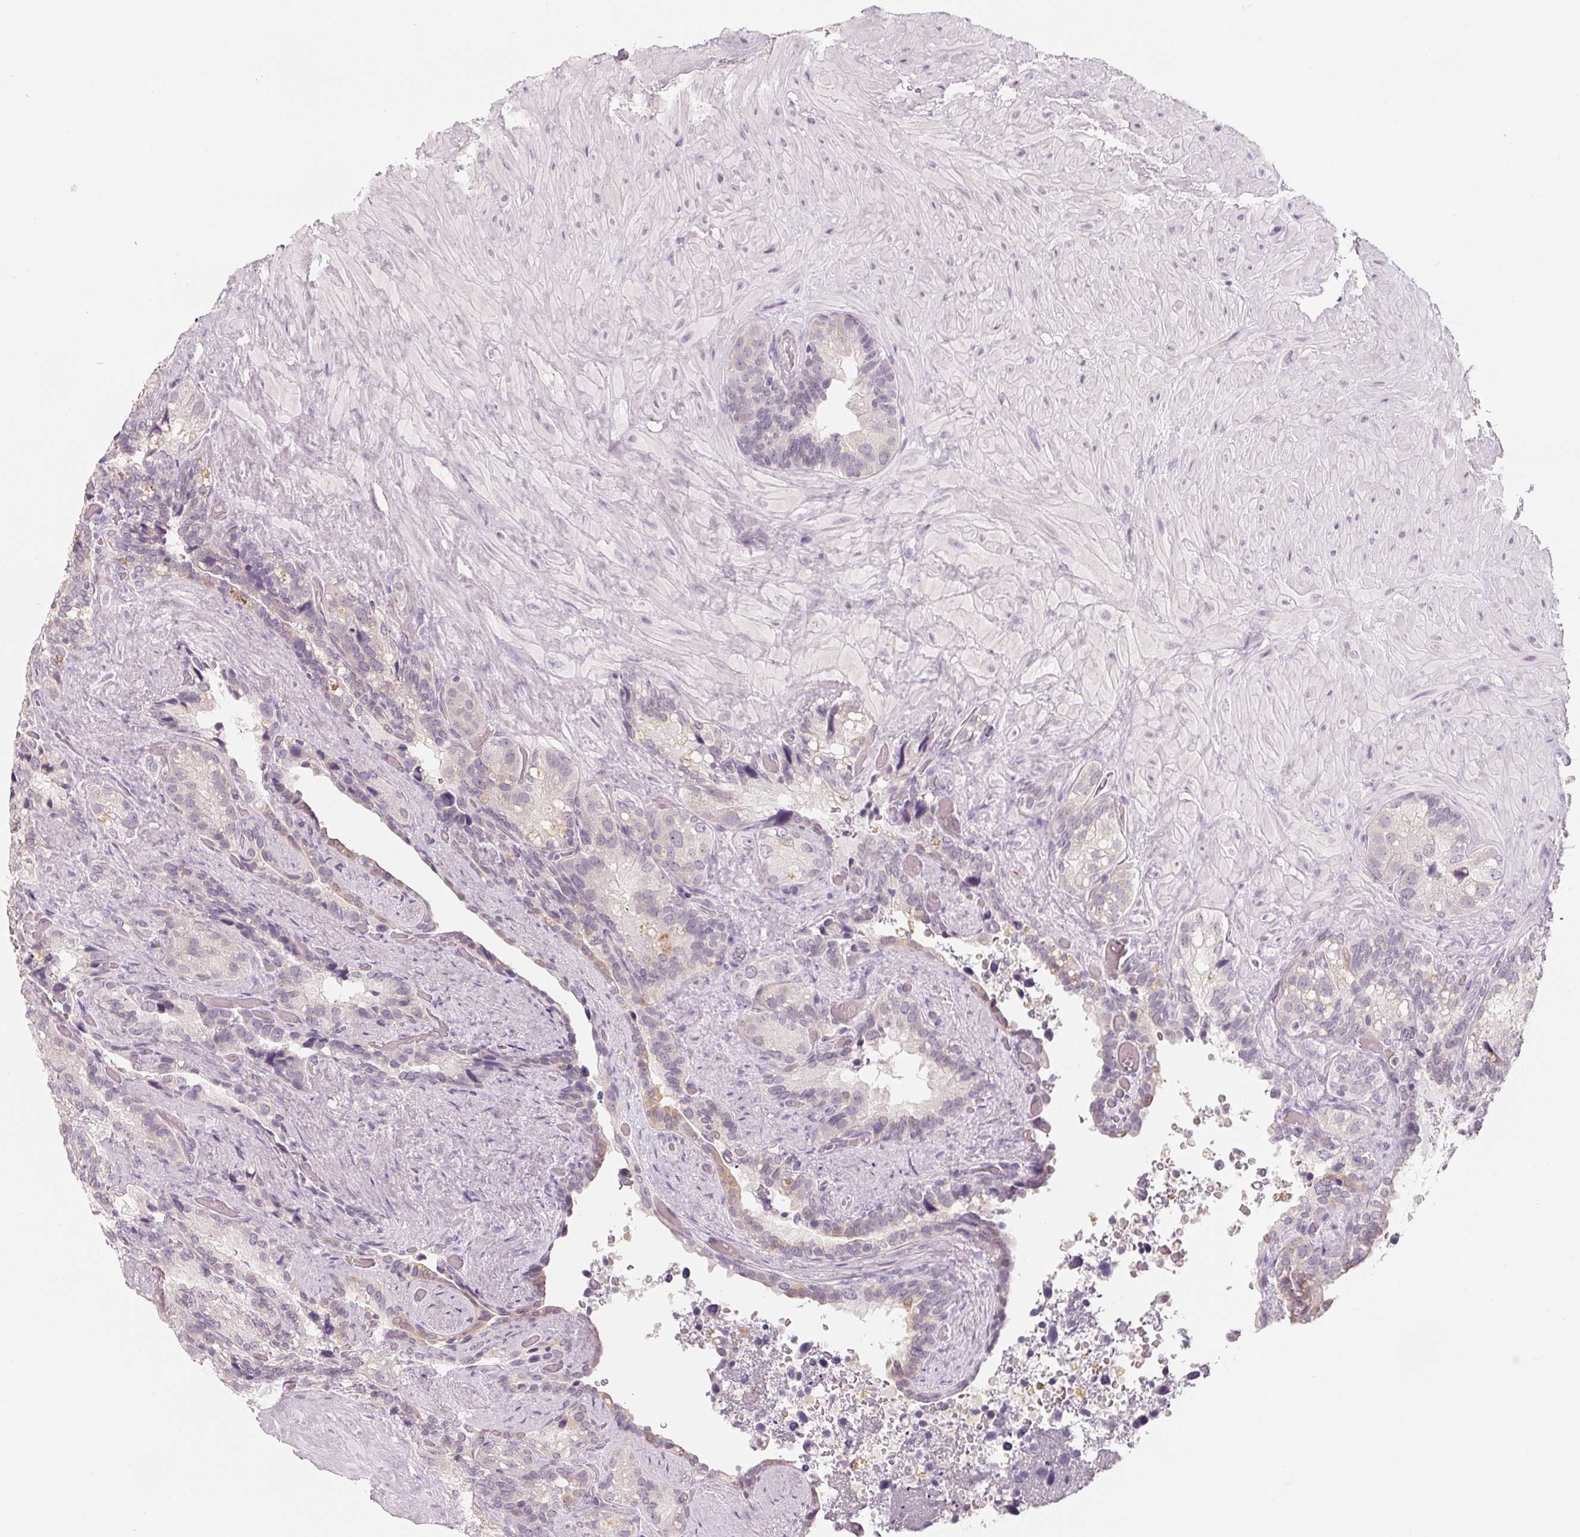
{"staining": {"intensity": "moderate", "quantity": "<25%", "location": "cytoplasmic/membranous"}, "tissue": "seminal vesicle", "cell_type": "Glandular cells", "image_type": "normal", "snomed": [{"axis": "morphology", "description": "Normal tissue, NOS"}, {"axis": "topography", "description": "Seminal veicle"}], "caption": "Glandular cells exhibit low levels of moderate cytoplasmic/membranous staining in about <25% of cells in normal human seminal vesicle. Immunohistochemistry (ihc) stains the protein in brown and the nuclei are stained blue.", "gene": "CFAP276", "patient": {"sex": "male", "age": 60}}